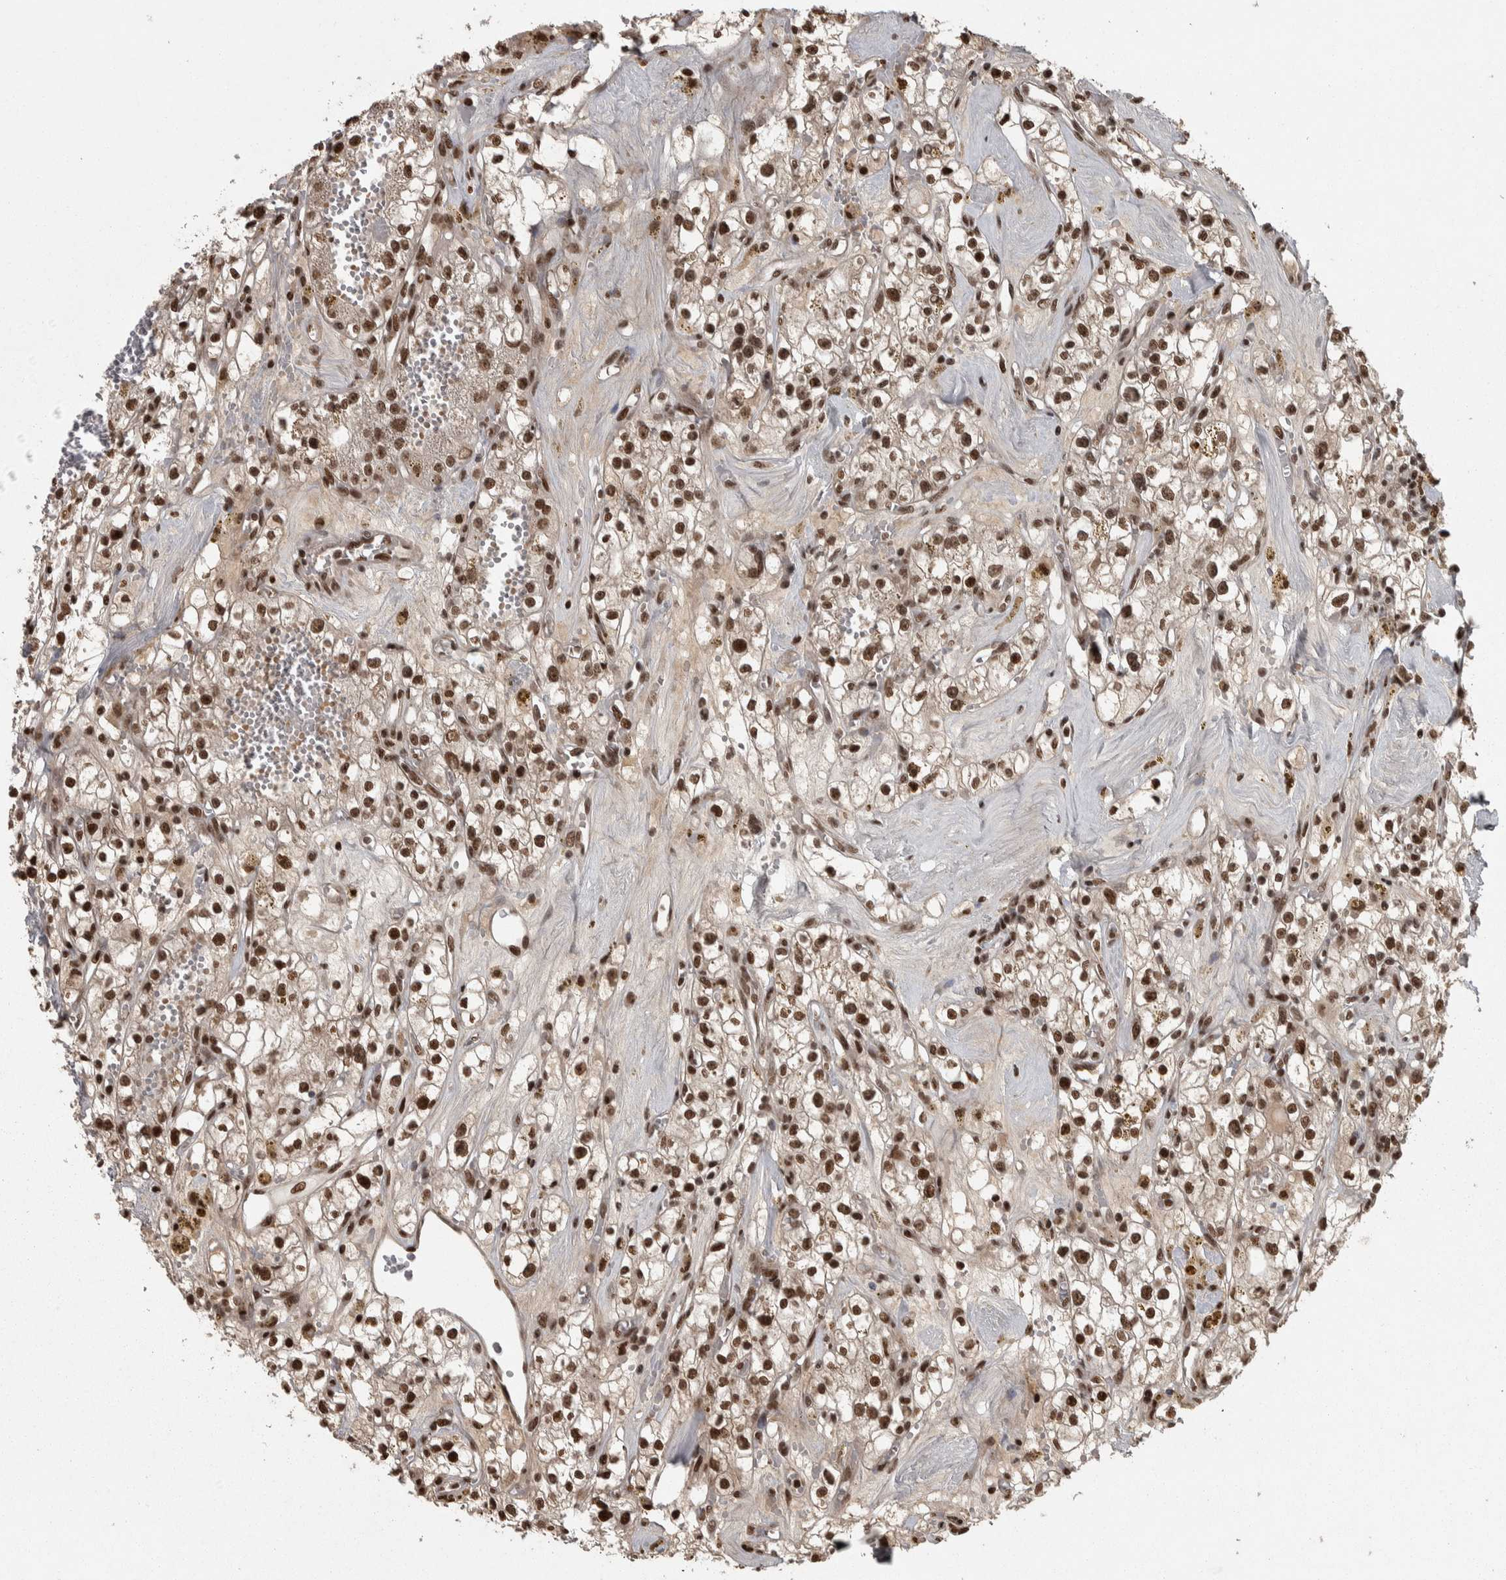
{"staining": {"intensity": "strong", "quantity": ">75%", "location": "nuclear"}, "tissue": "renal cancer", "cell_type": "Tumor cells", "image_type": "cancer", "snomed": [{"axis": "morphology", "description": "Adenocarcinoma, NOS"}, {"axis": "topography", "description": "Kidney"}], "caption": "This is a micrograph of immunohistochemistry staining of renal cancer, which shows strong expression in the nuclear of tumor cells.", "gene": "ZFHX4", "patient": {"sex": "male", "age": 56}}